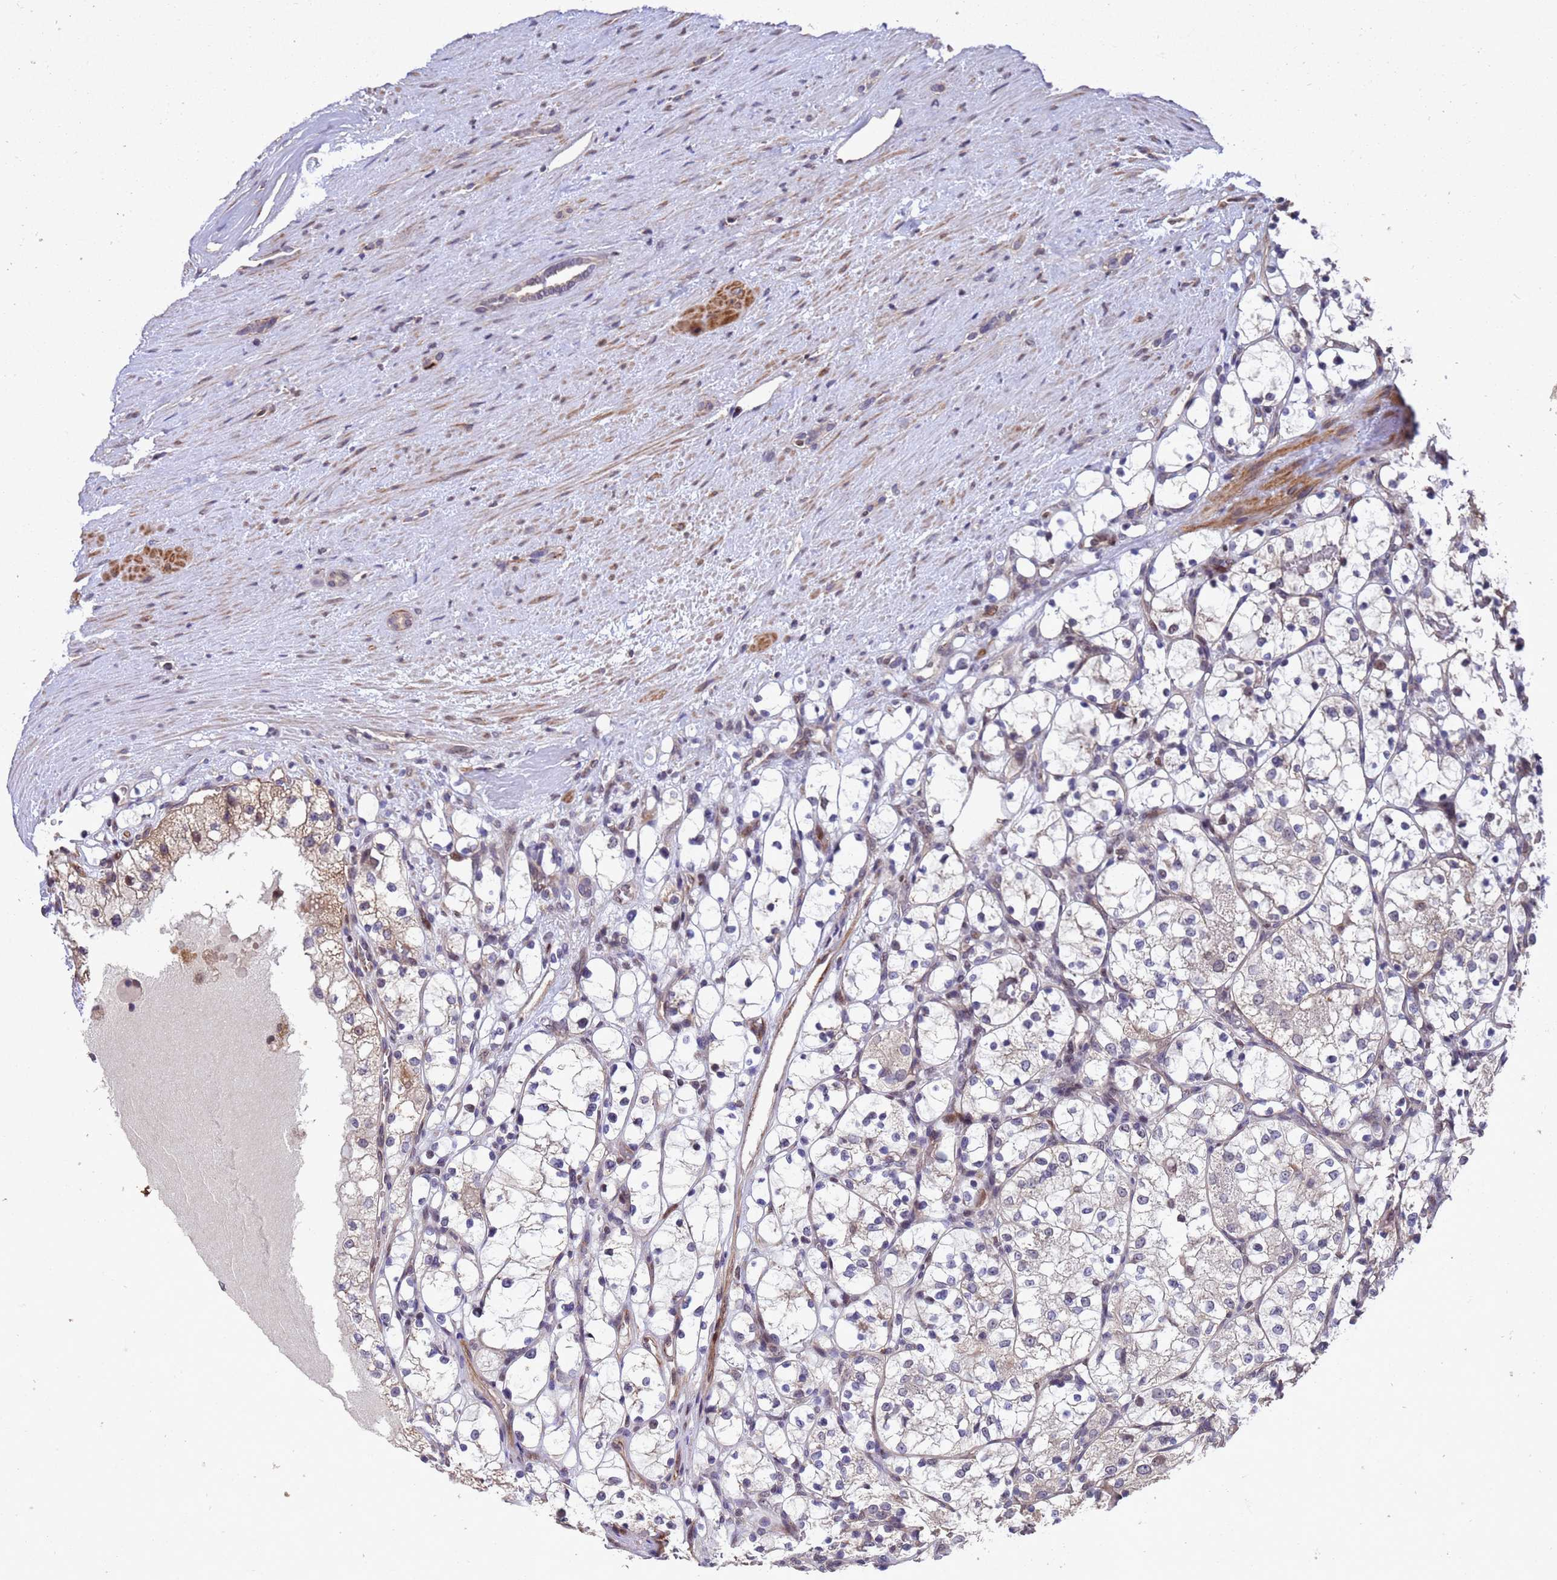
{"staining": {"intensity": "weak", "quantity": "<25%", "location": "nuclear"}, "tissue": "renal cancer", "cell_type": "Tumor cells", "image_type": "cancer", "snomed": [{"axis": "morphology", "description": "Adenocarcinoma, NOS"}, {"axis": "topography", "description": "Kidney"}], "caption": "IHC of adenocarcinoma (renal) demonstrates no staining in tumor cells.", "gene": "TBK1", "patient": {"sex": "female", "age": 69}}